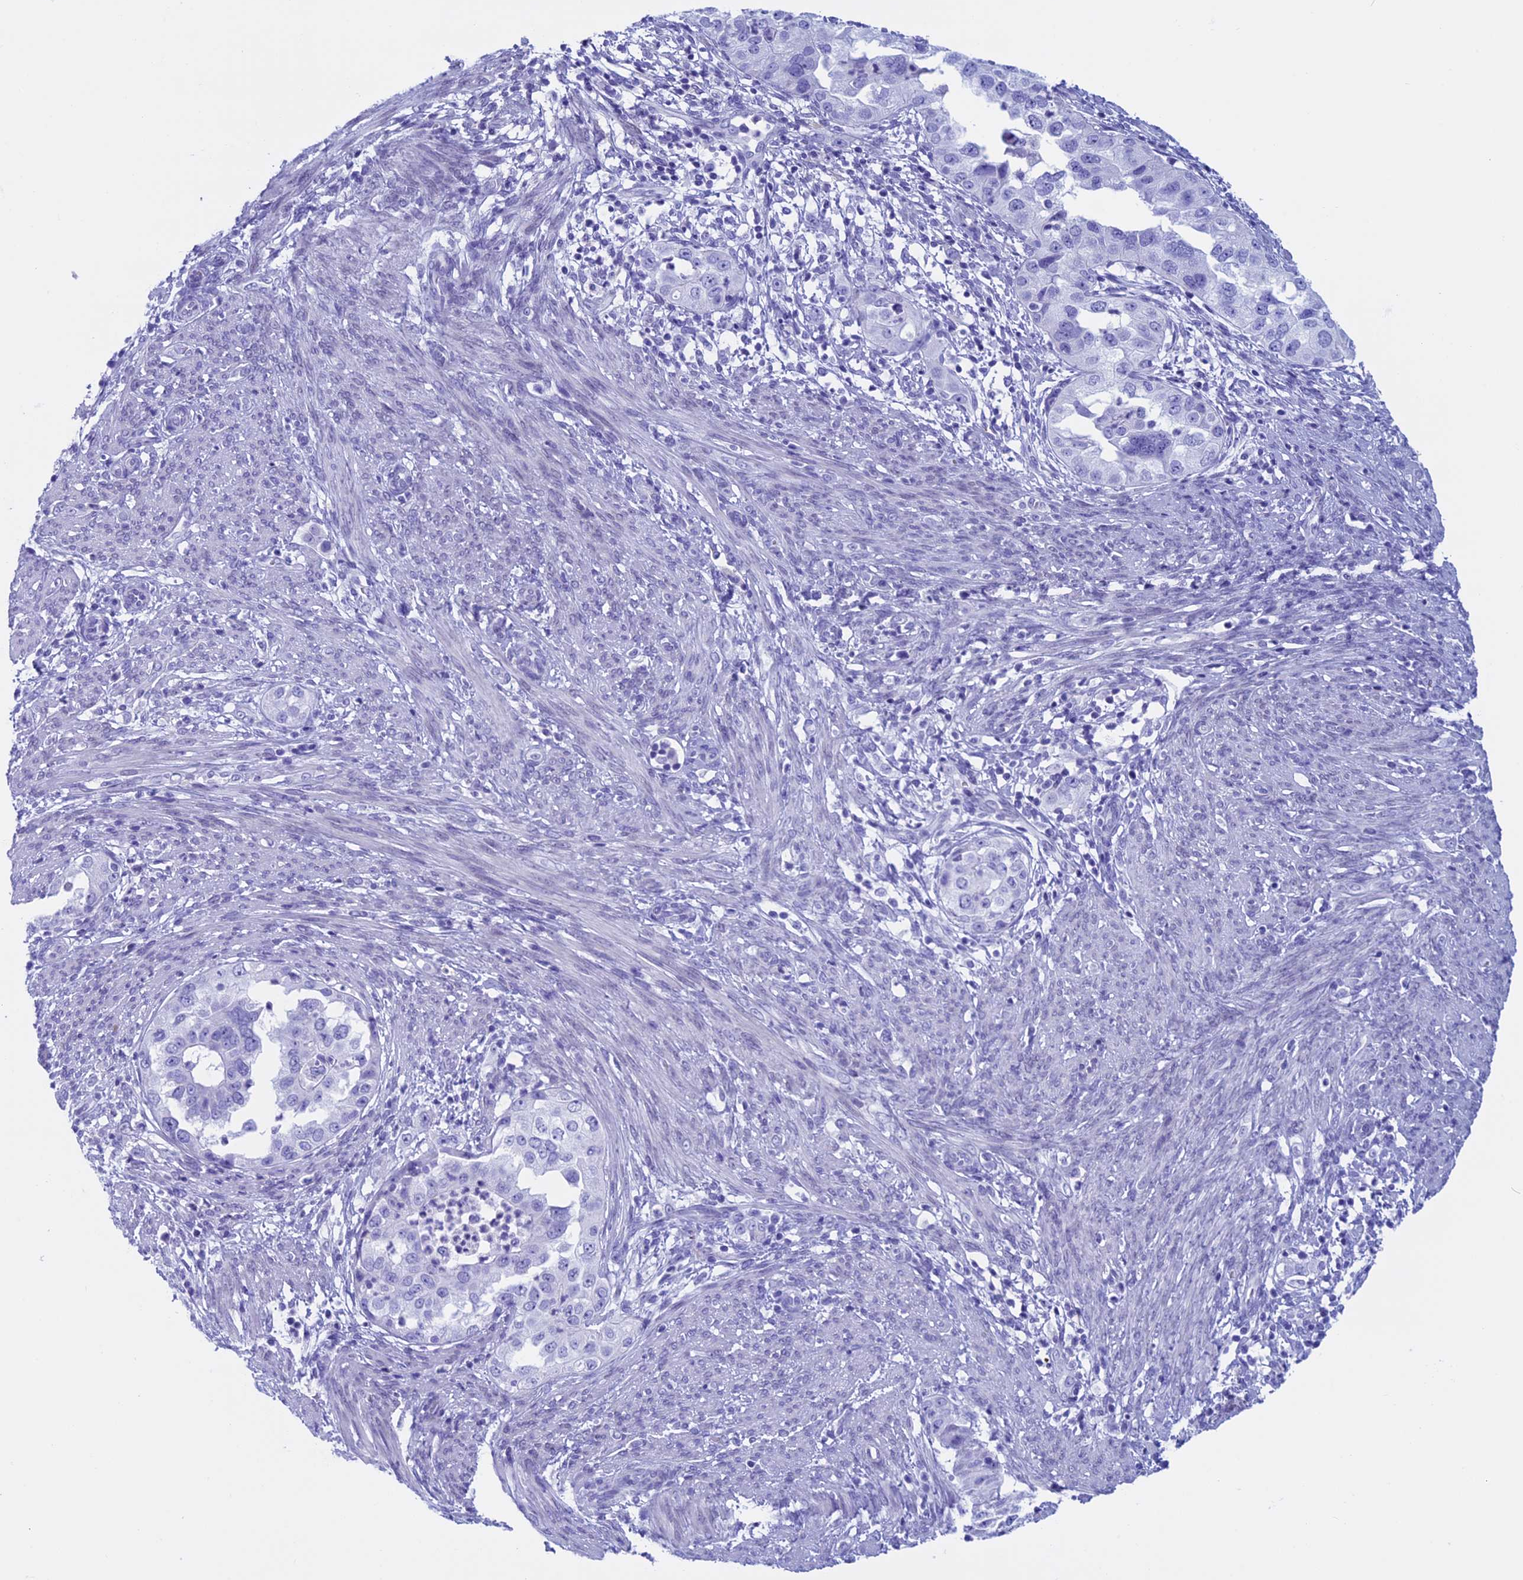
{"staining": {"intensity": "negative", "quantity": "none", "location": "none"}, "tissue": "endometrial cancer", "cell_type": "Tumor cells", "image_type": "cancer", "snomed": [{"axis": "morphology", "description": "Adenocarcinoma, NOS"}, {"axis": "topography", "description": "Endometrium"}], "caption": "Immunohistochemistry histopathology image of neoplastic tissue: endometrial cancer (adenocarcinoma) stained with DAB shows no significant protein expression in tumor cells.", "gene": "FAM169A", "patient": {"sex": "female", "age": 85}}